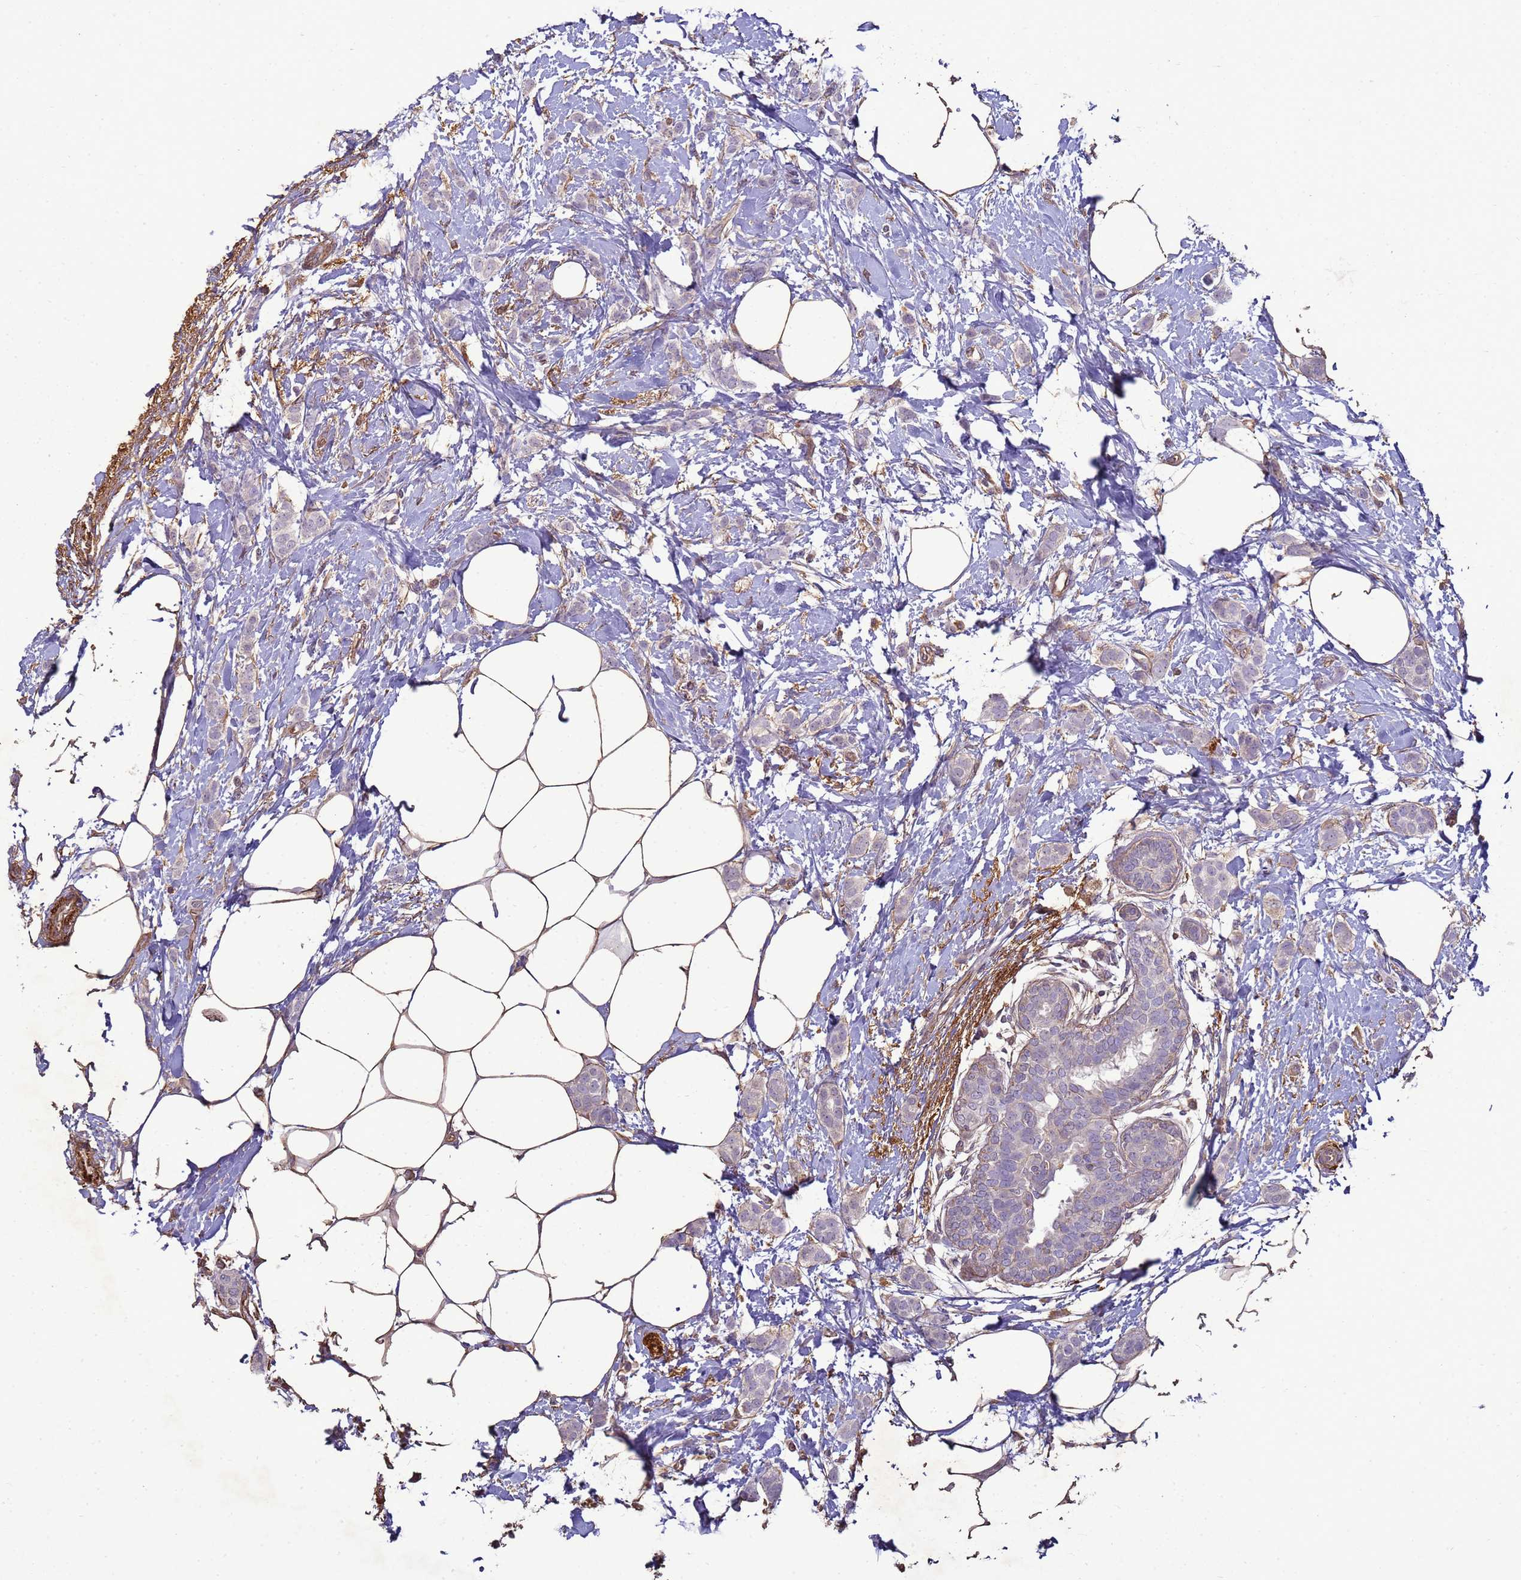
{"staining": {"intensity": "negative", "quantity": "none", "location": "none"}, "tissue": "breast cancer", "cell_type": "Tumor cells", "image_type": "cancer", "snomed": [{"axis": "morphology", "description": "Duct carcinoma"}, {"axis": "topography", "description": "Breast"}], "caption": "High power microscopy photomicrograph of an IHC histopathology image of intraductal carcinoma (breast), revealing no significant expression in tumor cells.", "gene": "SGIP1", "patient": {"sex": "female", "age": 72}}